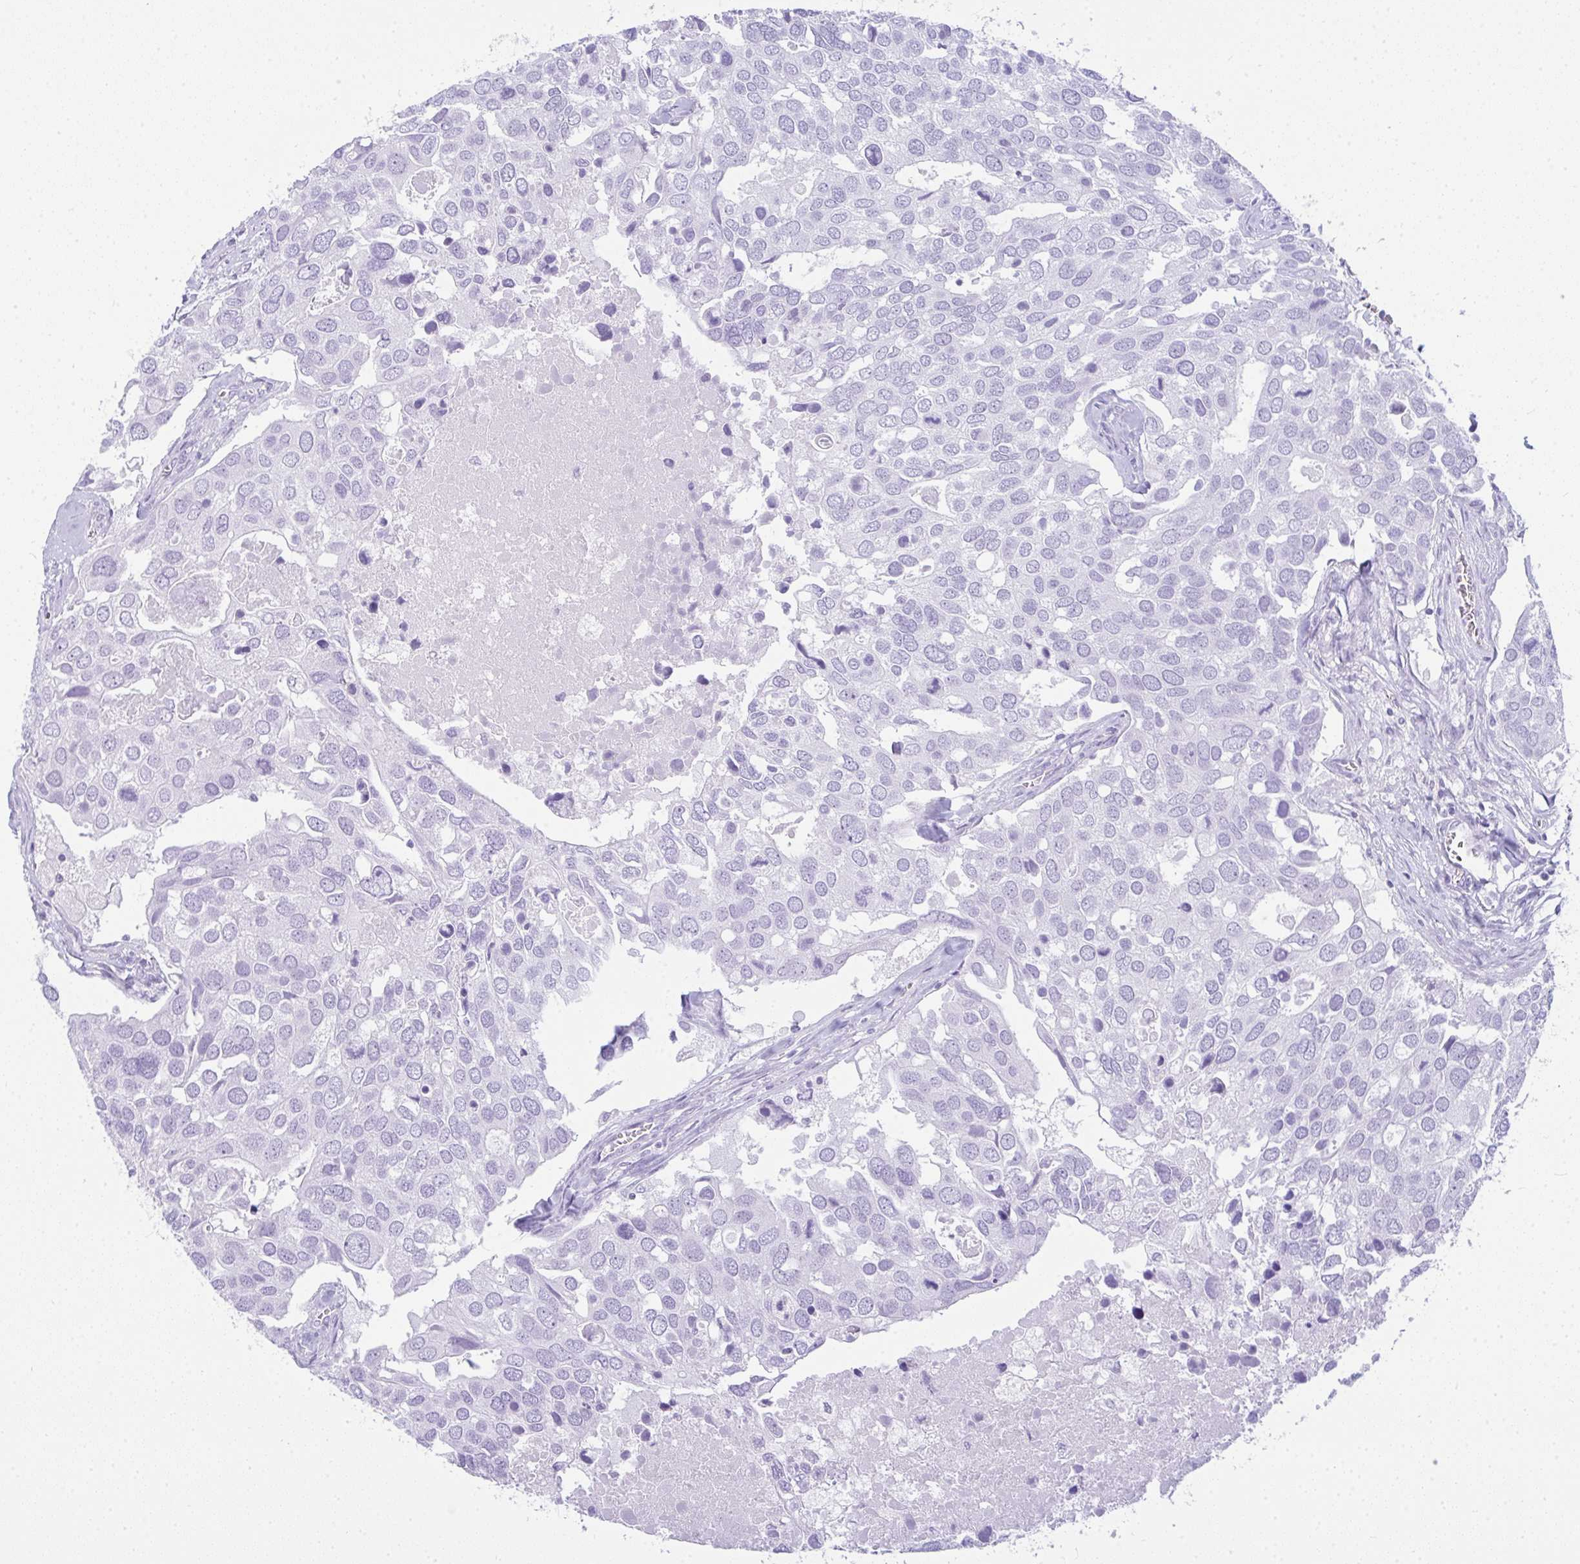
{"staining": {"intensity": "negative", "quantity": "none", "location": "none"}, "tissue": "breast cancer", "cell_type": "Tumor cells", "image_type": "cancer", "snomed": [{"axis": "morphology", "description": "Duct carcinoma"}, {"axis": "topography", "description": "Breast"}], "caption": "Immunohistochemistry (IHC) histopathology image of neoplastic tissue: breast infiltrating ductal carcinoma stained with DAB (3,3'-diaminobenzidine) displays no significant protein positivity in tumor cells.", "gene": "RASL10A", "patient": {"sex": "female", "age": 83}}